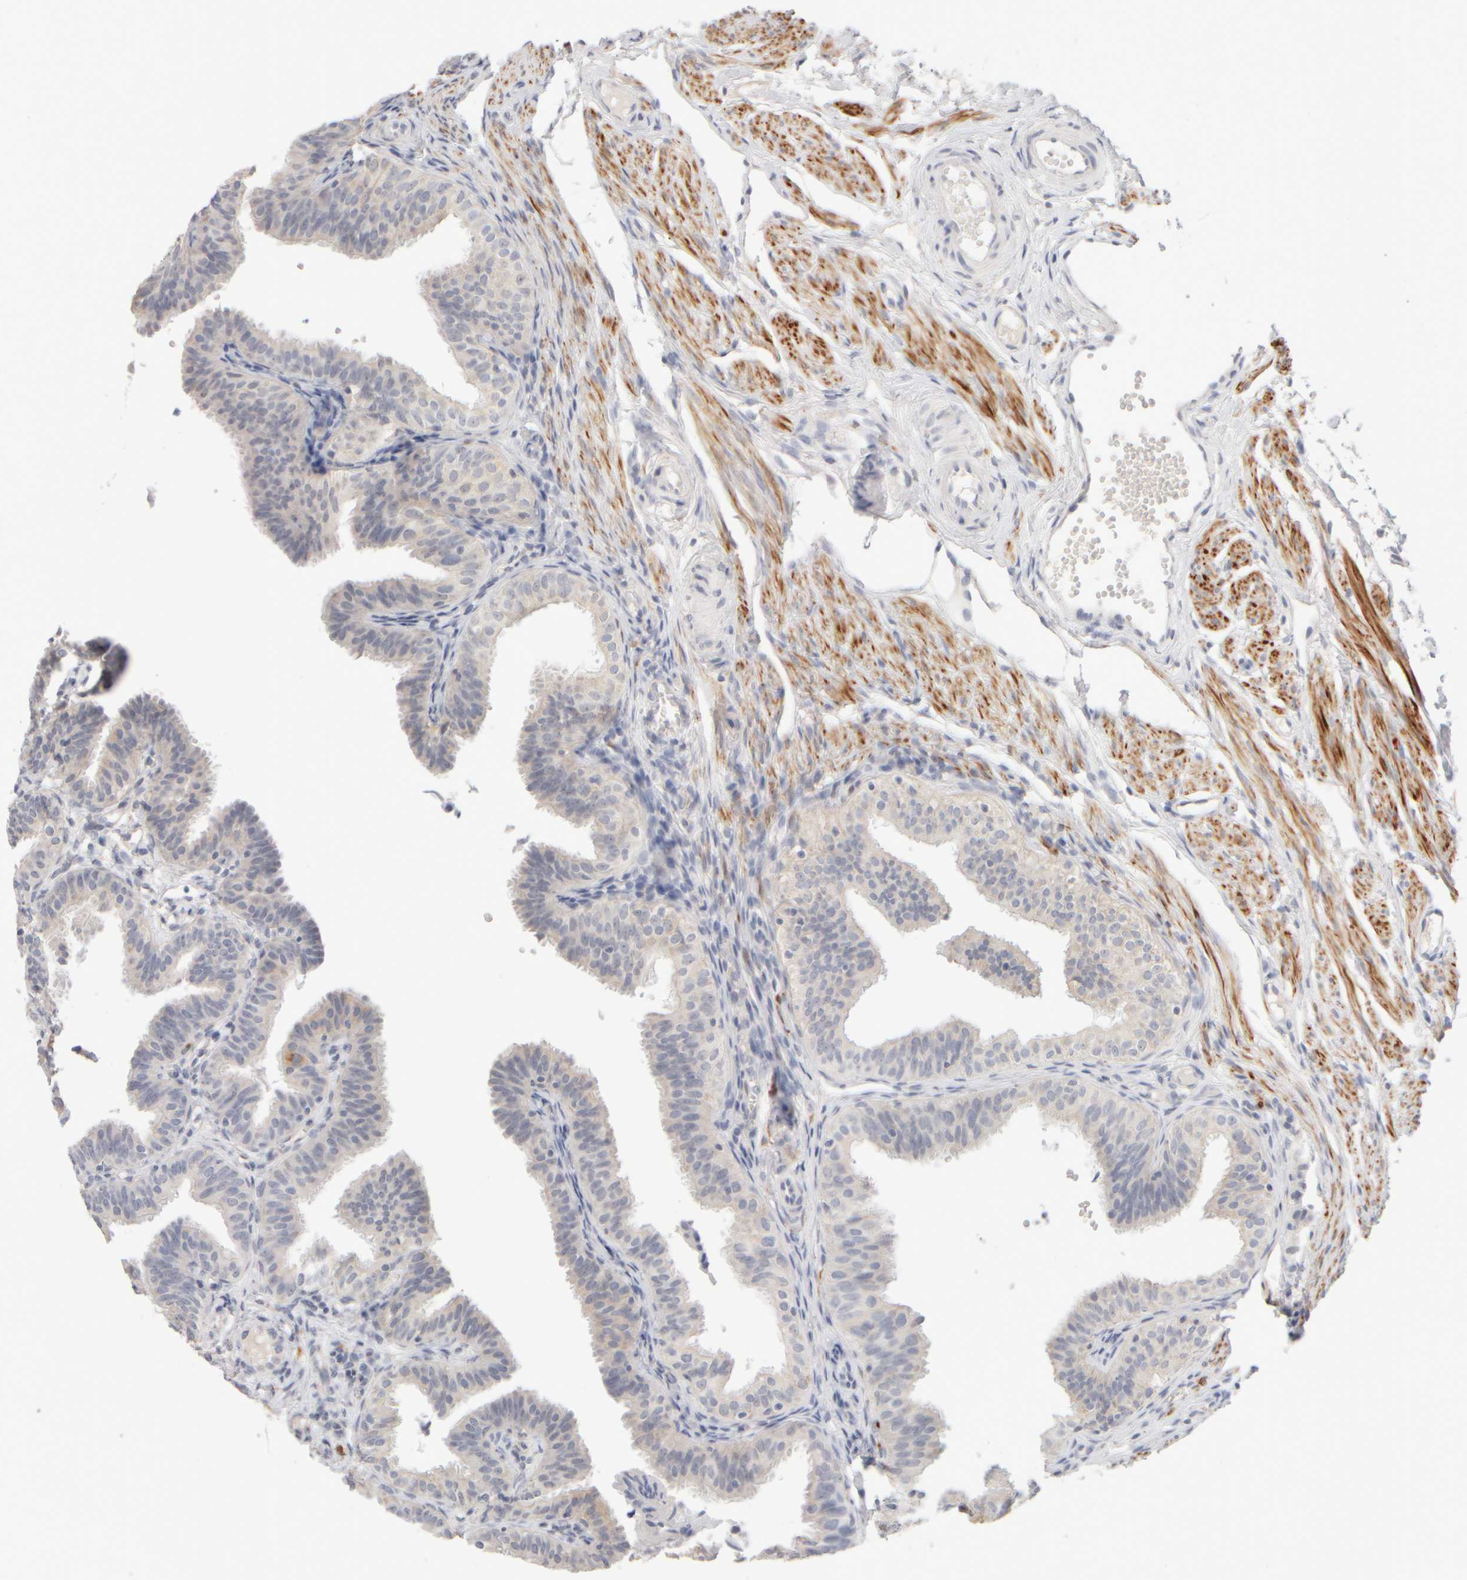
{"staining": {"intensity": "negative", "quantity": "none", "location": "none"}, "tissue": "fallopian tube", "cell_type": "Glandular cells", "image_type": "normal", "snomed": [{"axis": "morphology", "description": "Normal tissue, NOS"}, {"axis": "topography", "description": "Fallopian tube"}], "caption": "A histopathology image of fallopian tube stained for a protein exhibits no brown staining in glandular cells.", "gene": "ZNF112", "patient": {"sex": "female", "age": 35}}